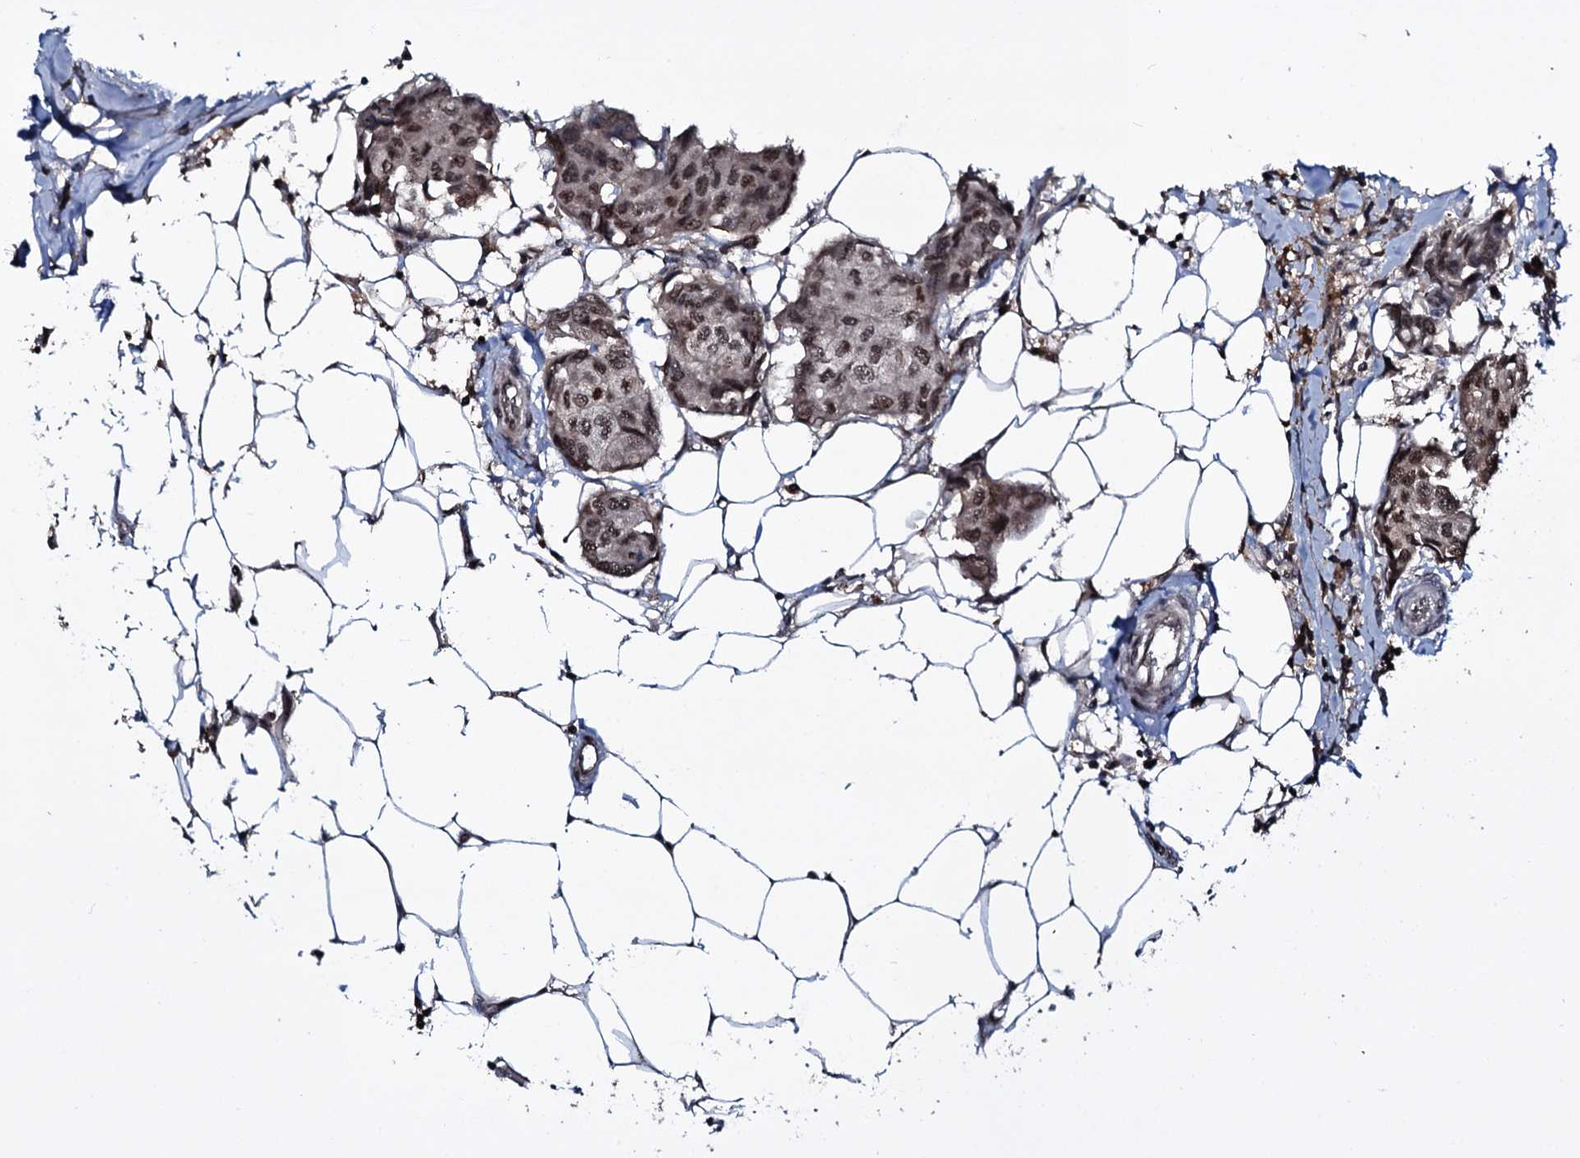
{"staining": {"intensity": "moderate", "quantity": ">75%", "location": "nuclear"}, "tissue": "breast cancer", "cell_type": "Tumor cells", "image_type": "cancer", "snomed": [{"axis": "morphology", "description": "Duct carcinoma"}, {"axis": "topography", "description": "Breast"}], "caption": "Immunohistochemistry histopathology image of breast cancer stained for a protein (brown), which reveals medium levels of moderate nuclear staining in about >75% of tumor cells.", "gene": "HDDC3", "patient": {"sex": "female", "age": 80}}